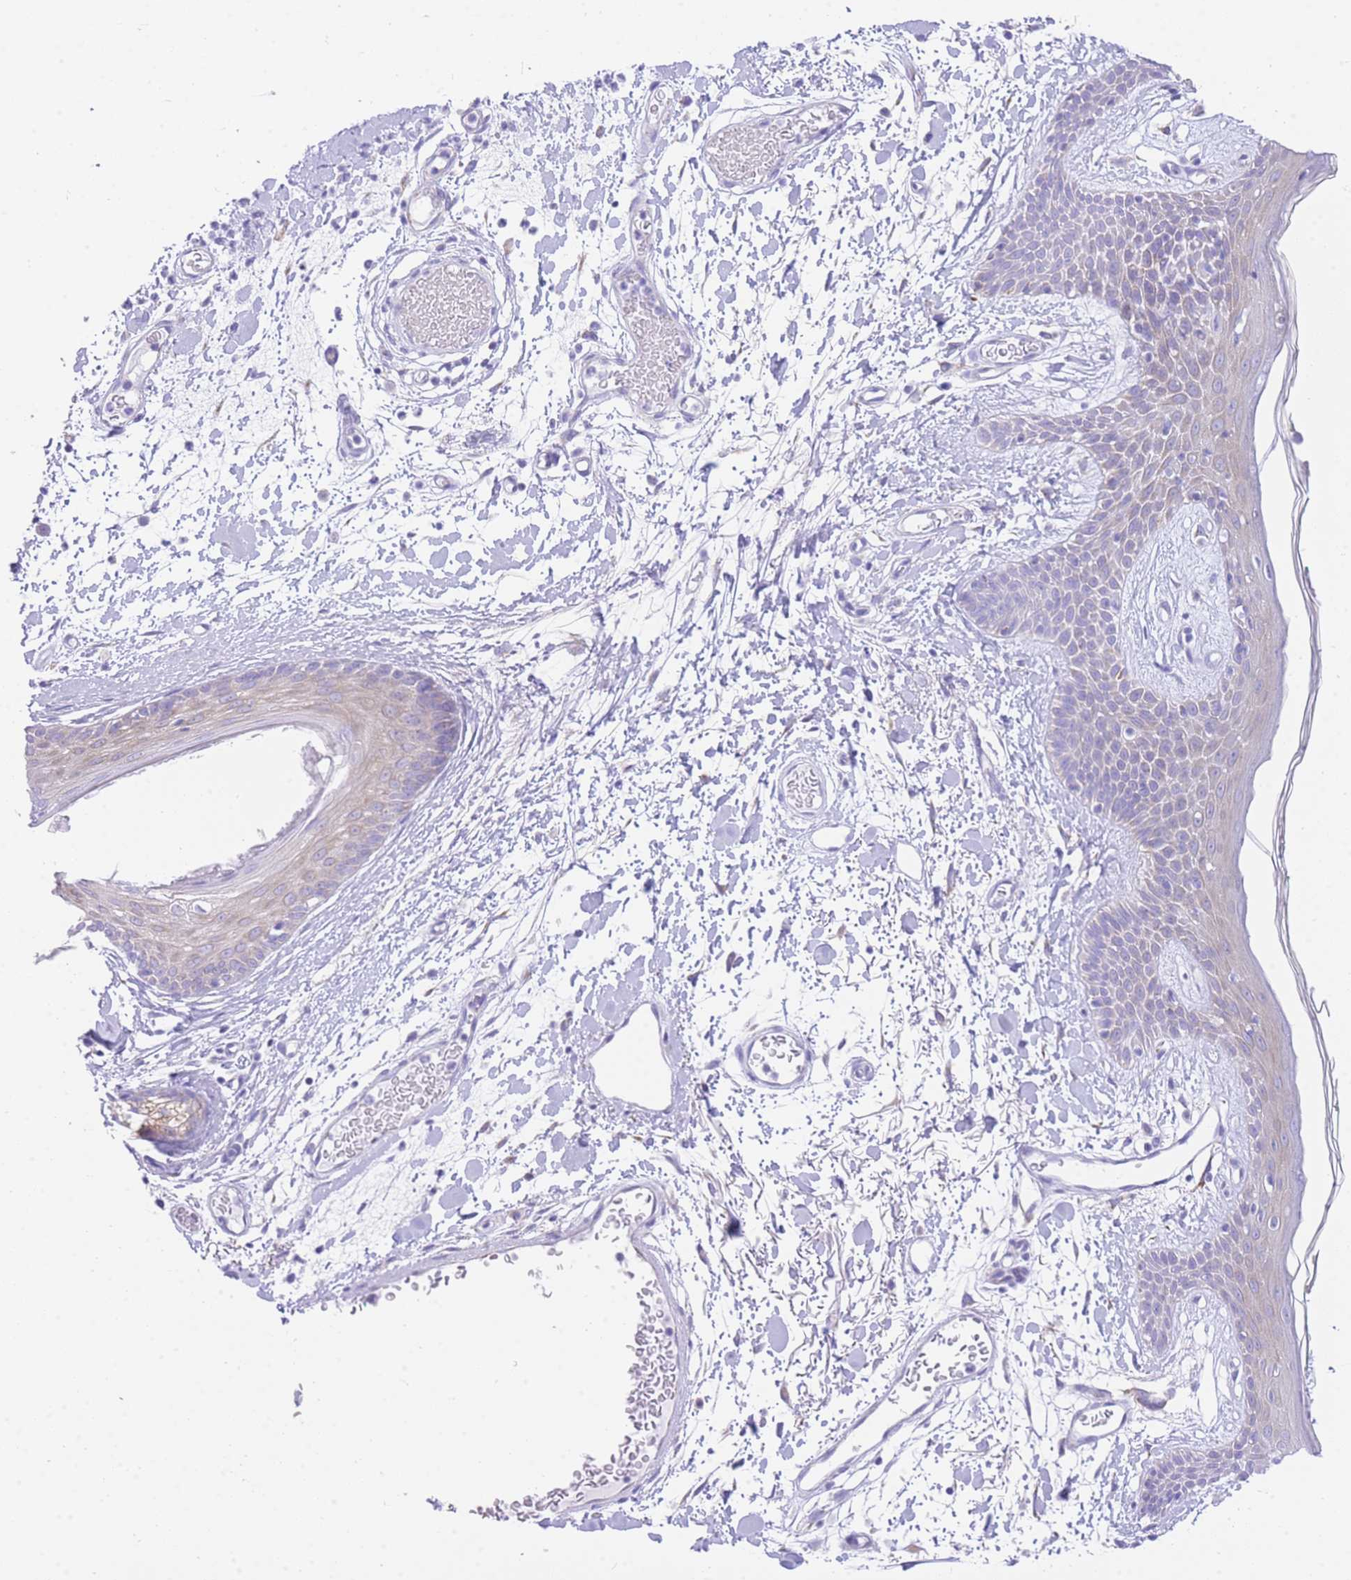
{"staining": {"intensity": "negative", "quantity": "none", "location": "none"}, "tissue": "skin", "cell_type": "Fibroblasts", "image_type": "normal", "snomed": [{"axis": "morphology", "description": "Normal tissue, NOS"}, {"axis": "topography", "description": "Skin"}], "caption": "Immunohistochemistry (IHC) photomicrograph of benign skin stained for a protein (brown), which reveals no expression in fibroblasts.", "gene": "ACSM4", "patient": {"sex": "male", "age": 79}}